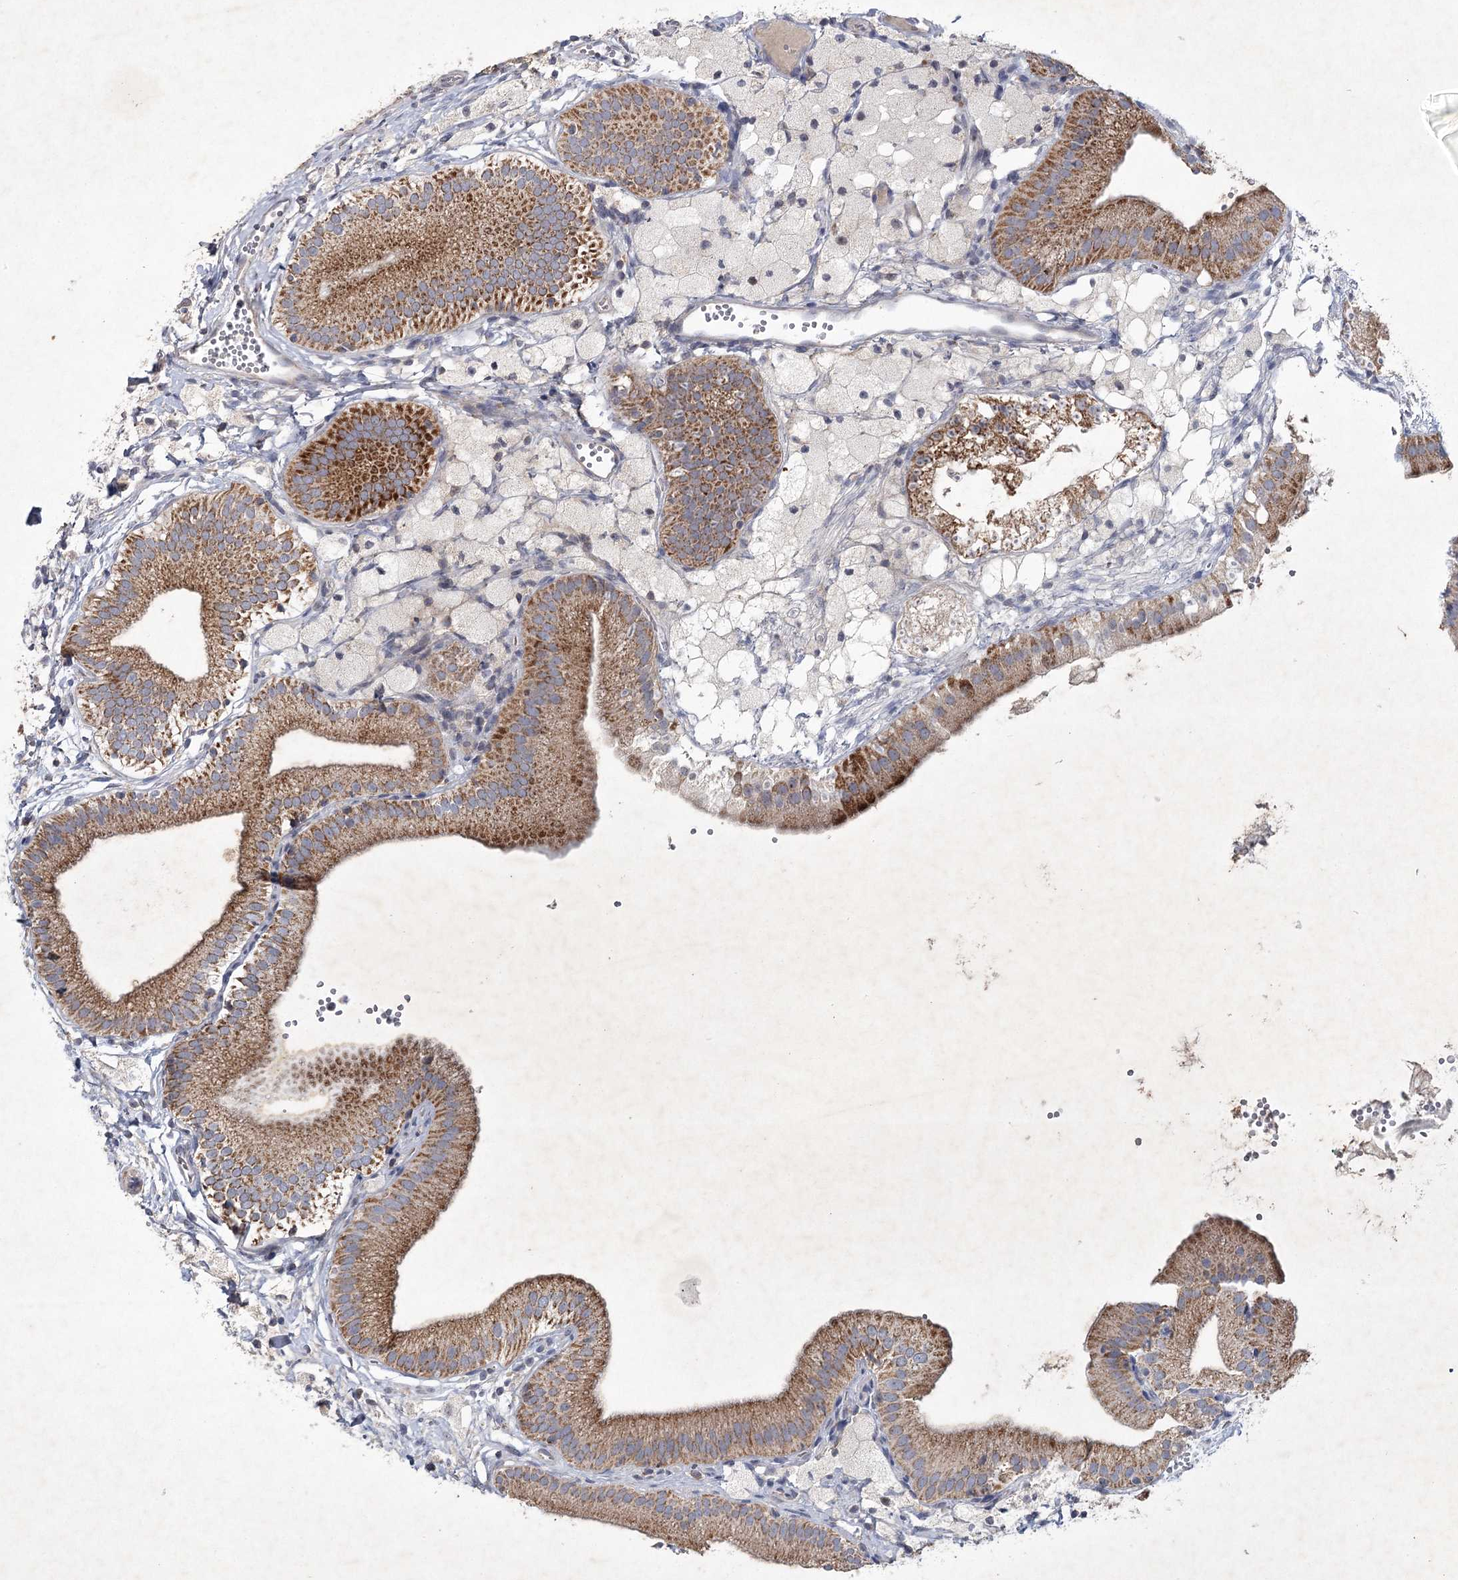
{"staining": {"intensity": "strong", "quantity": ">75%", "location": "cytoplasmic/membranous"}, "tissue": "gallbladder", "cell_type": "Glandular cells", "image_type": "normal", "snomed": [{"axis": "morphology", "description": "Normal tissue, NOS"}, {"axis": "topography", "description": "Gallbladder"}], "caption": "Gallbladder stained with a brown dye demonstrates strong cytoplasmic/membranous positive staining in about >75% of glandular cells.", "gene": "MRPL44", "patient": {"sex": "male", "age": 55}}